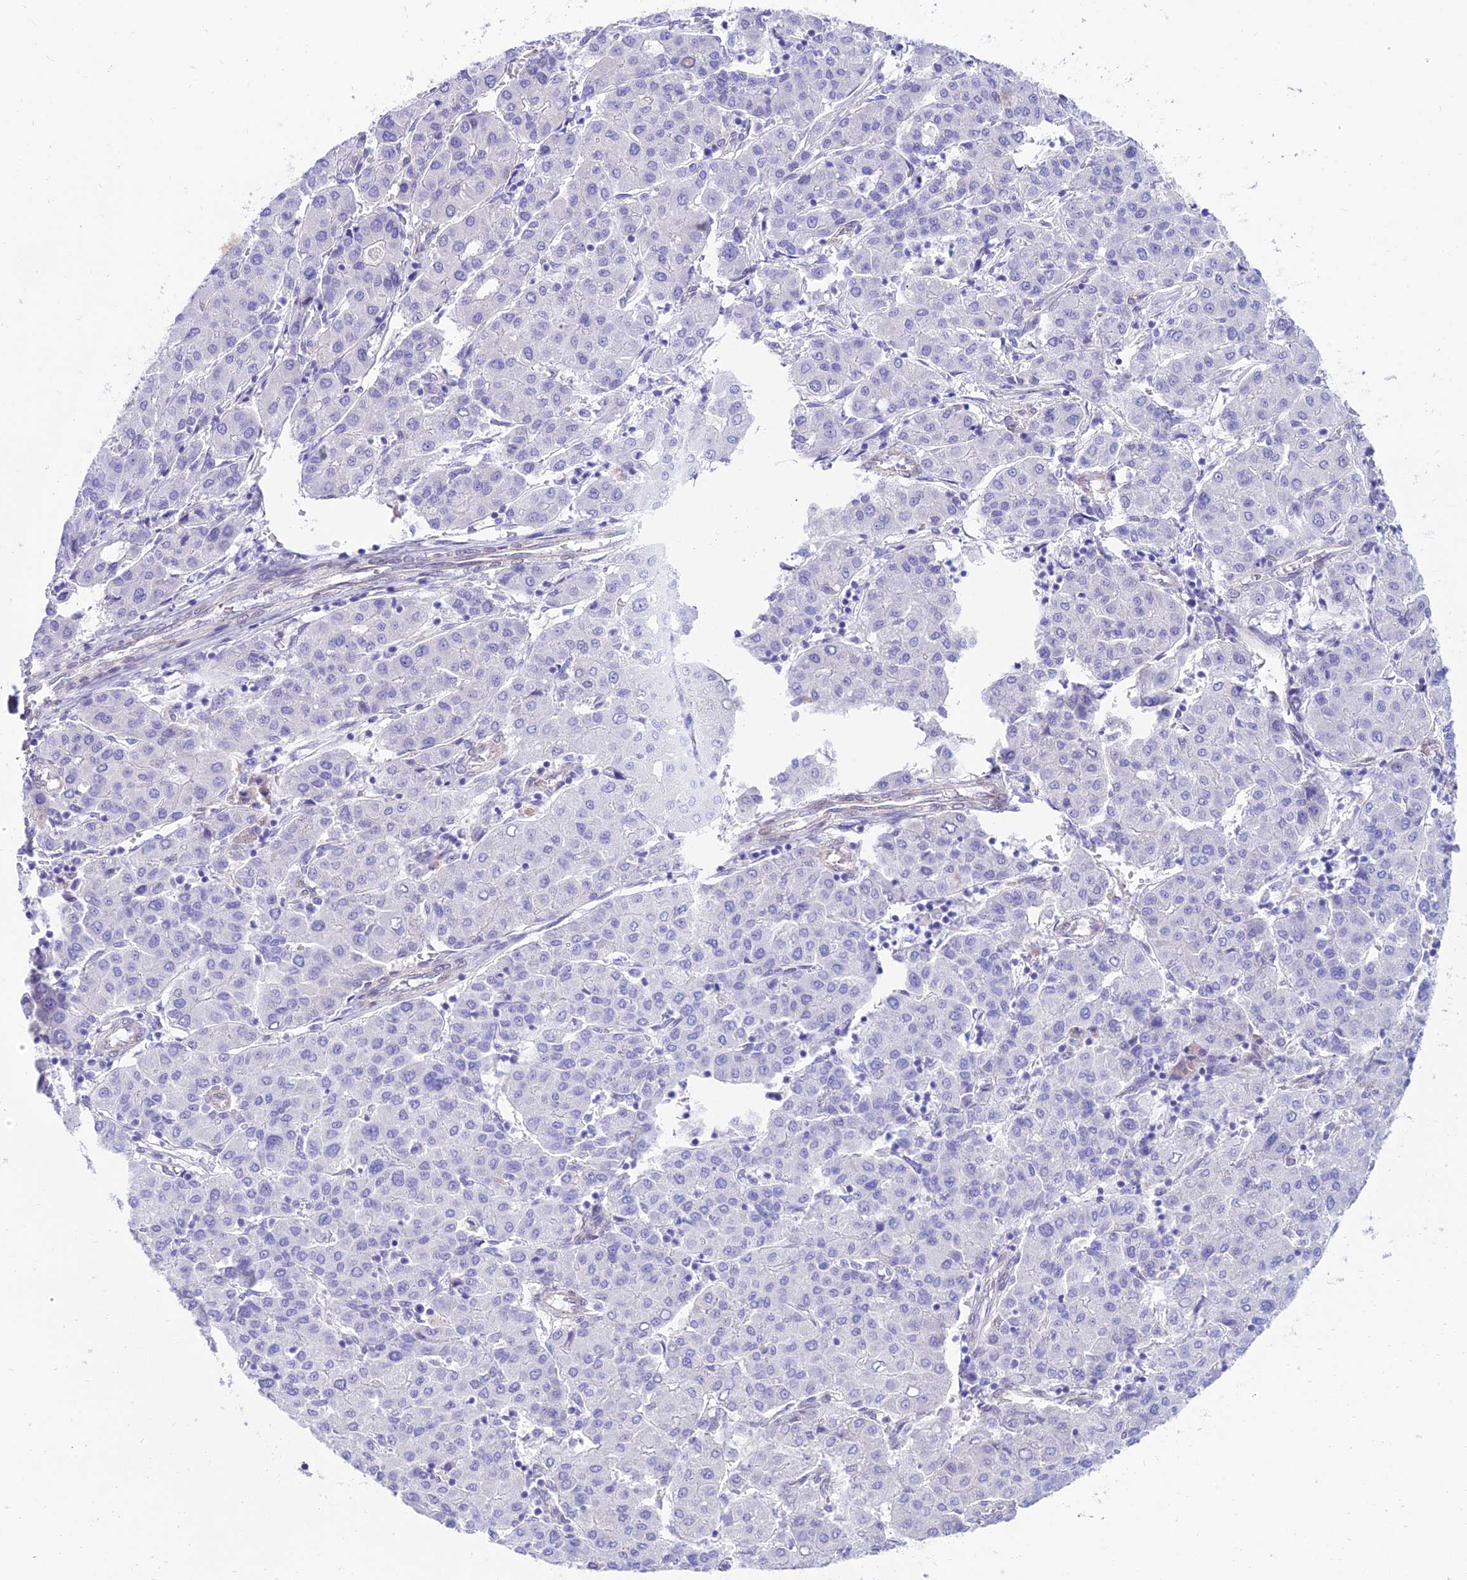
{"staining": {"intensity": "negative", "quantity": "none", "location": "none"}, "tissue": "liver cancer", "cell_type": "Tumor cells", "image_type": "cancer", "snomed": [{"axis": "morphology", "description": "Carcinoma, Hepatocellular, NOS"}, {"axis": "topography", "description": "Liver"}], "caption": "Micrograph shows no protein staining in tumor cells of liver hepatocellular carcinoma tissue.", "gene": "TAC3", "patient": {"sex": "male", "age": 65}}